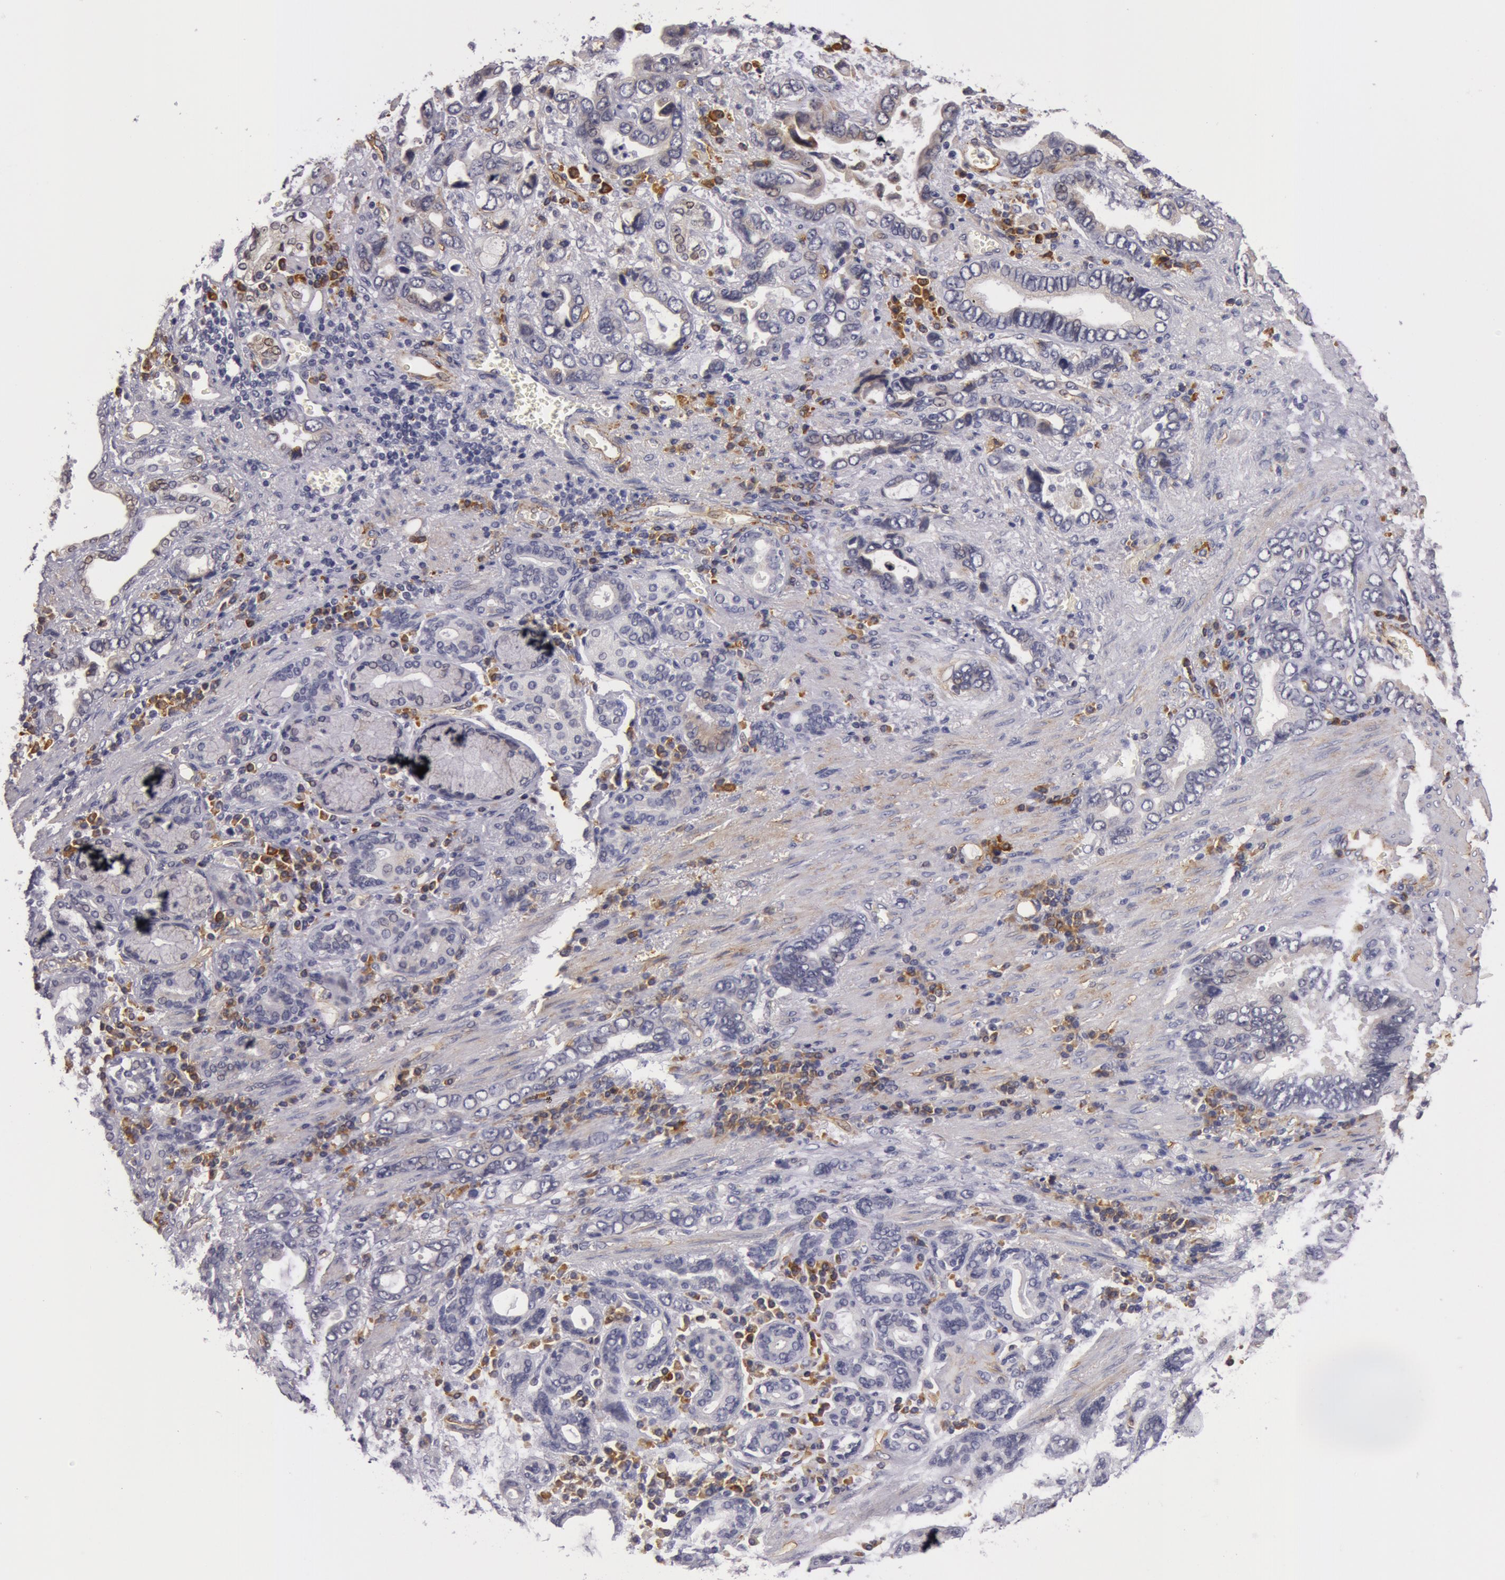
{"staining": {"intensity": "negative", "quantity": "none", "location": "none"}, "tissue": "stomach cancer", "cell_type": "Tumor cells", "image_type": "cancer", "snomed": [{"axis": "morphology", "description": "Adenocarcinoma, NOS"}, {"axis": "topography", "description": "Stomach"}], "caption": "The photomicrograph displays no significant positivity in tumor cells of stomach adenocarcinoma.", "gene": "IL23A", "patient": {"sex": "male", "age": 78}}